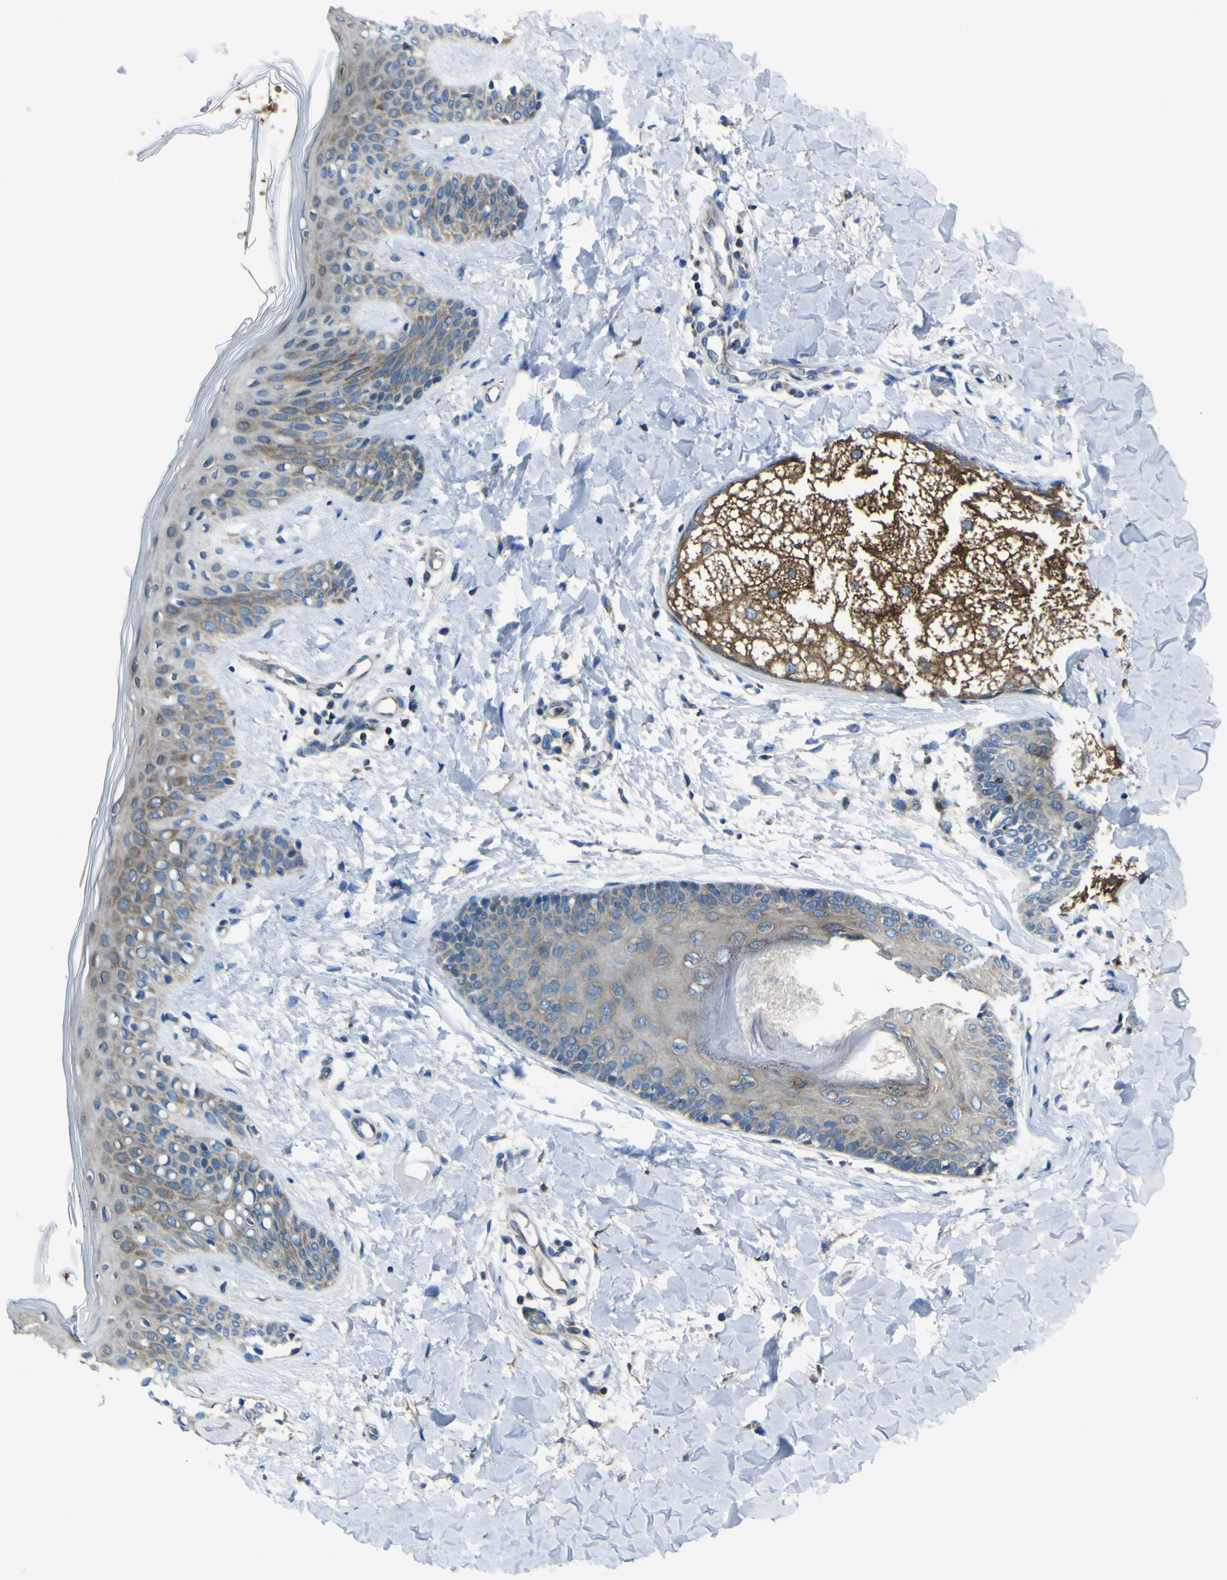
{"staining": {"intensity": "negative", "quantity": "none", "location": "none"}, "tissue": "skin", "cell_type": "Fibroblasts", "image_type": "normal", "snomed": [{"axis": "morphology", "description": "Normal tissue, NOS"}, {"axis": "topography", "description": "Skin"}], "caption": "Immunohistochemical staining of normal human skin shows no significant expression in fibroblasts. The staining is performed using DAB (3,3'-diaminobenzidine) brown chromogen with nuclei counter-stained in using hematoxylin.", "gene": "STIM1", "patient": {"sex": "male", "age": 16}}